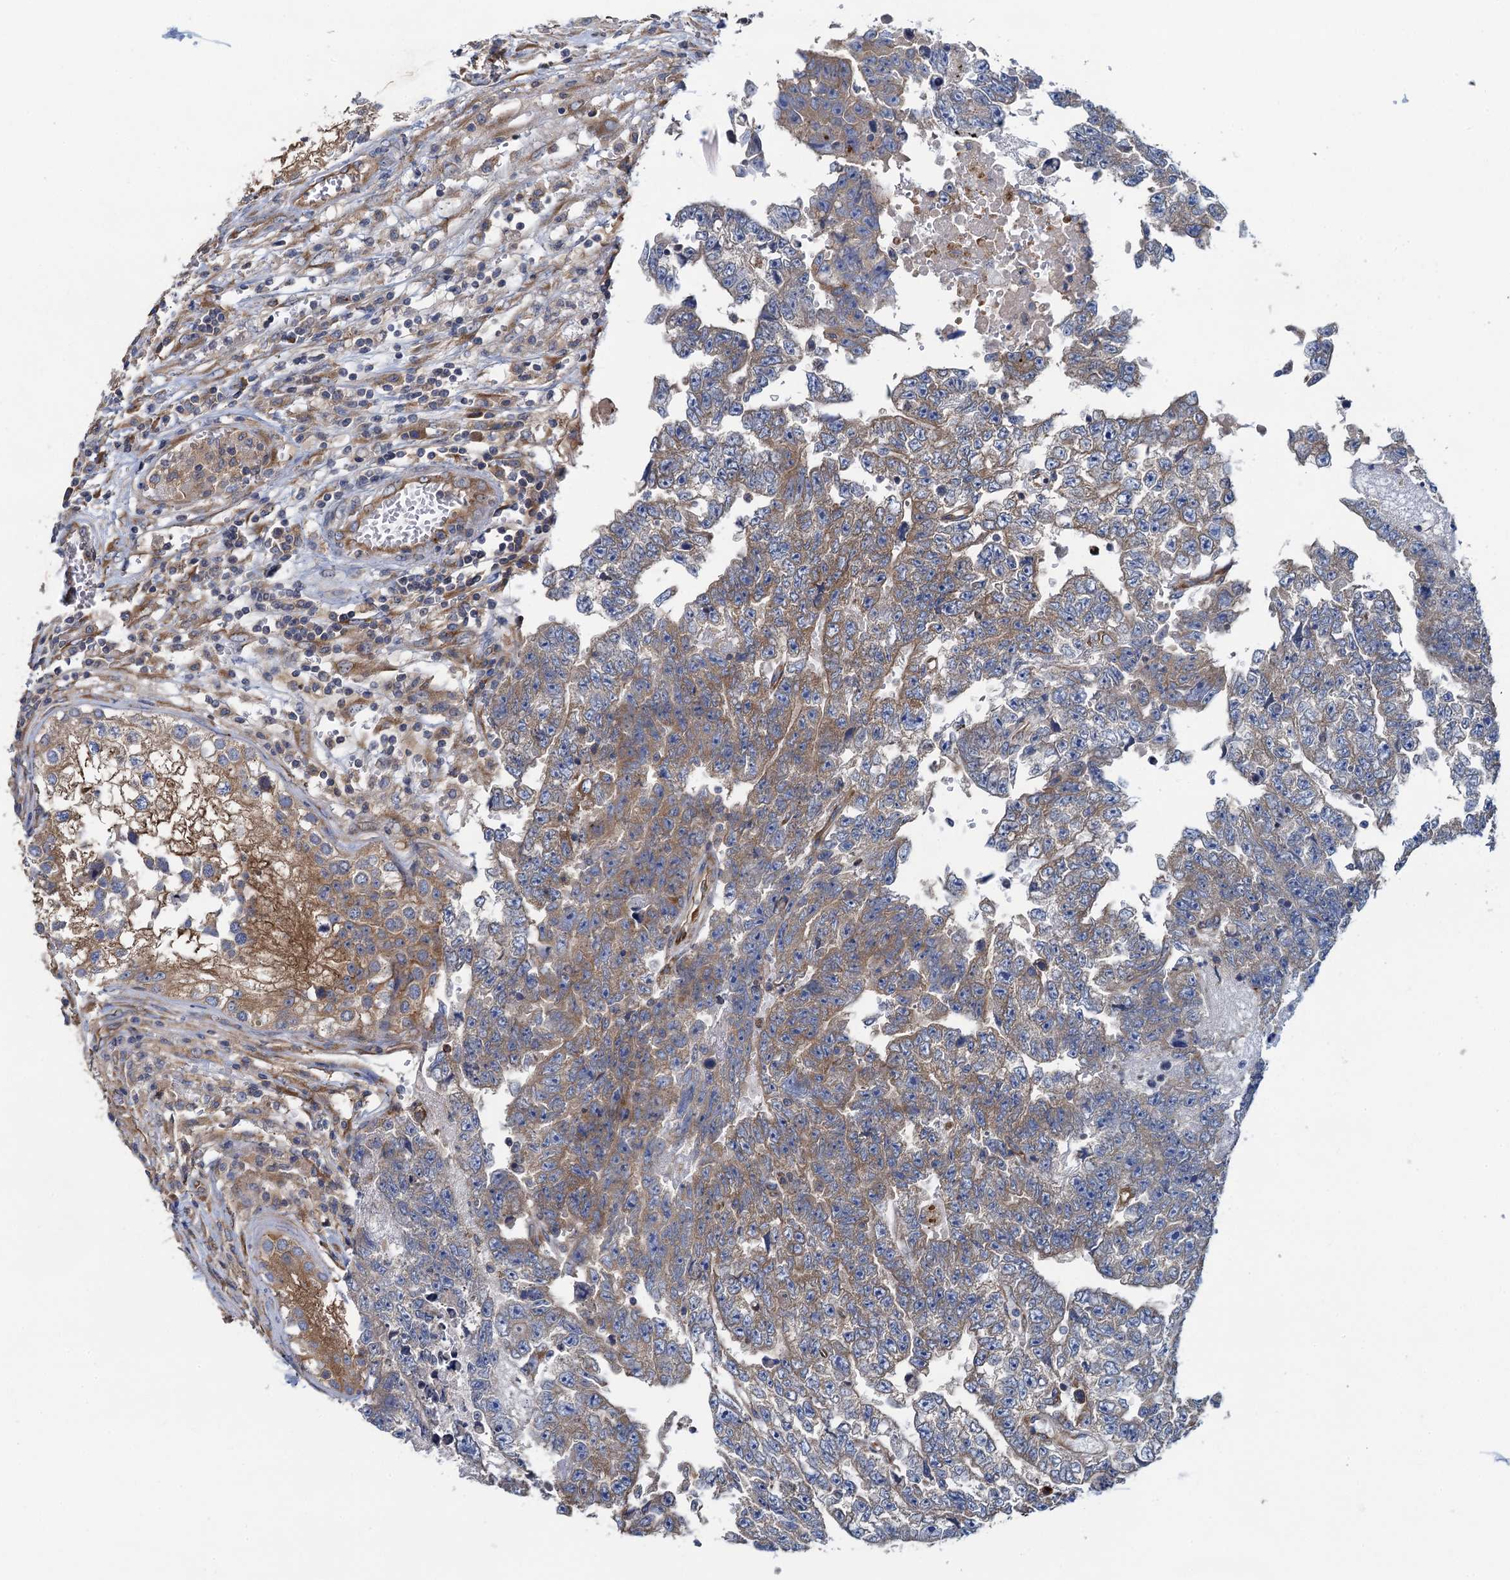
{"staining": {"intensity": "moderate", "quantity": "<25%", "location": "cytoplasmic/membranous"}, "tissue": "testis cancer", "cell_type": "Tumor cells", "image_type": "cancer", "snomed": [{"axis": "morphology", "description": "Carcinoma, Embryonal, NOS"}, {"axis": "topography", "description": "Testis"}], "caption": "Brown immunohistochemical staining in human testis embryonal carcinoma reveals moderate cytoplasmic/membranous staining in about <25% of tumor cells.", "gene": "ADCY9", "patient": {"sex": "male", "age": 25}}